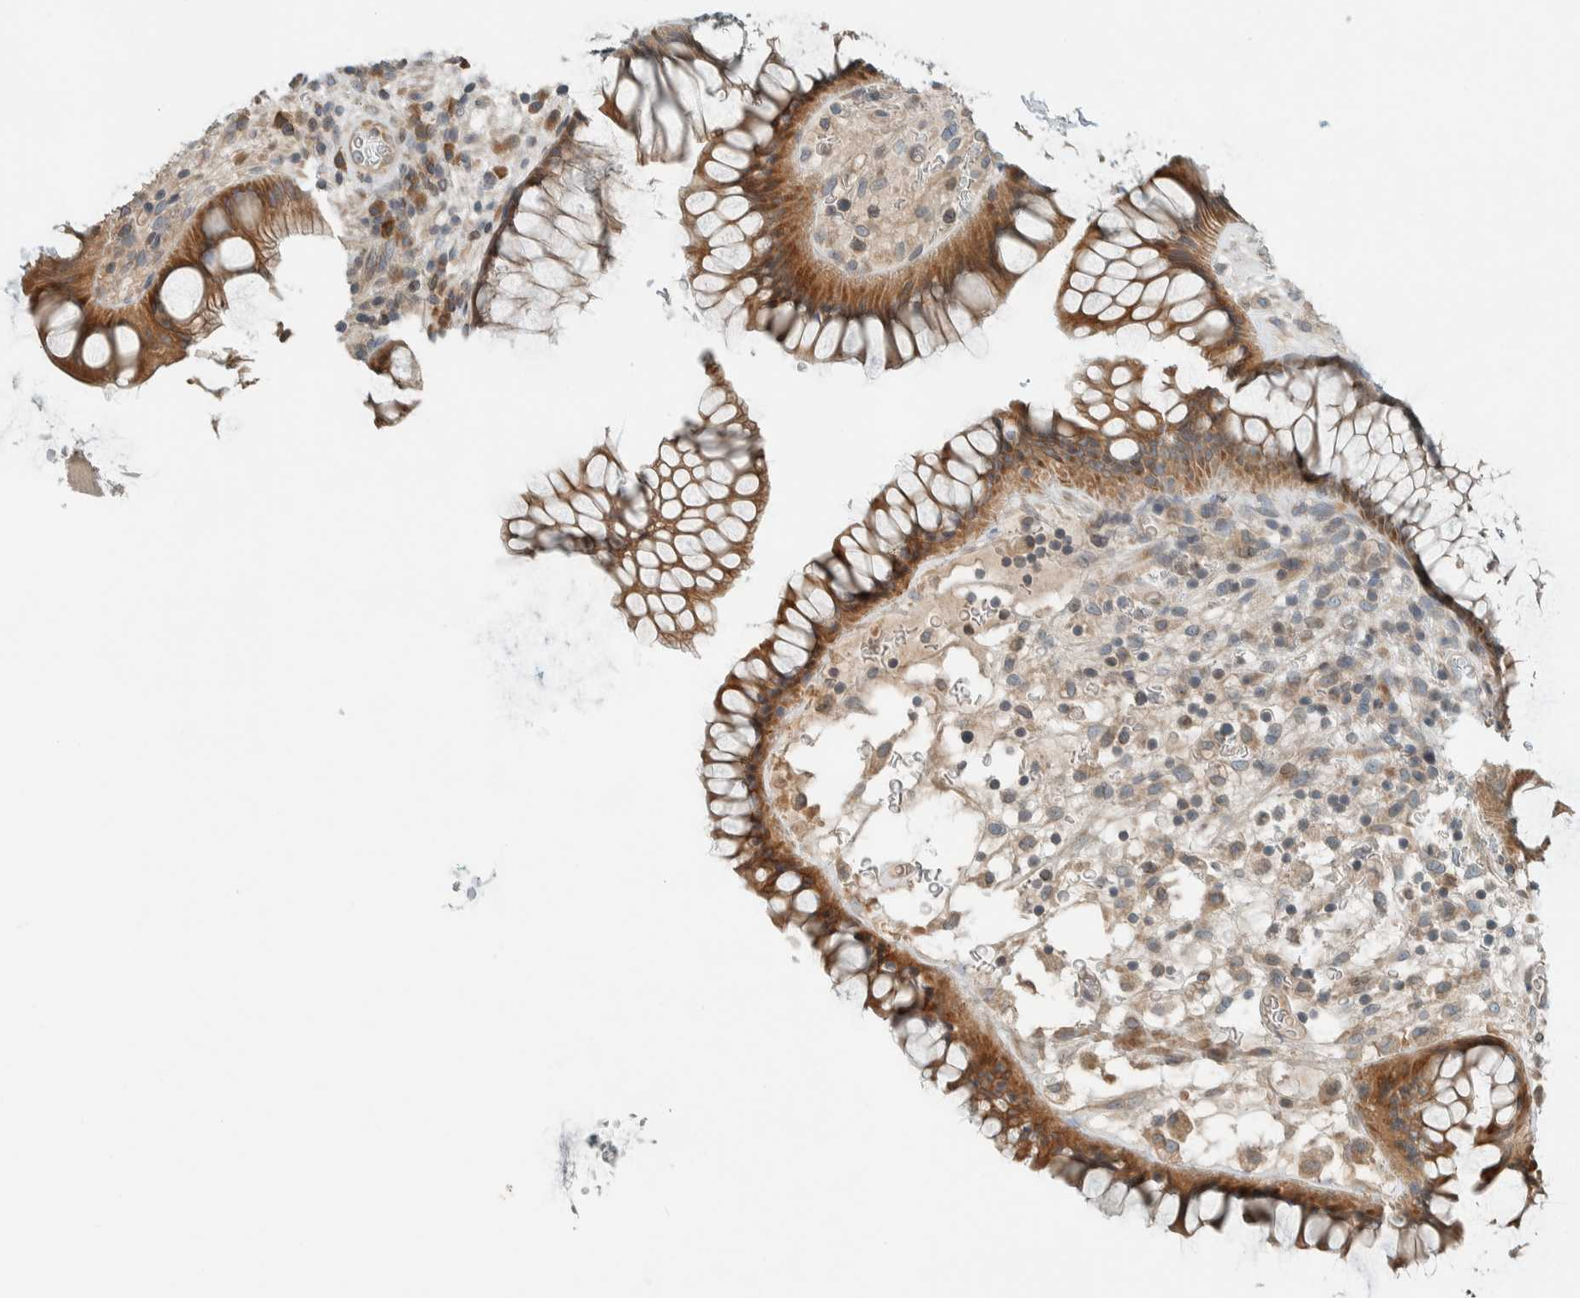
{"staining": {"intensity": "moderate", "quantity": ">75%", "location": "cytoplasmic/membranous"}, "tissue": "rectum", "cell_type": "Glandular cells", "image_type": "normal", "snomed": [{"axis": "morphology", "description": "Normal tissue, NOS"}, {"axis": "topography", "description": "Rectum"}], "caption": "Immunohistochemistry (IHC) staining of unremarkable rectum, which exhibits medium levels of moderate cytoplasmic/membranous expression in about >75% of glandular cells indicating moderate cytoplasmic/membranous protein positivity. The staining was performed using DAB (brown) for protein detection and nuclei were counterstained in hematoxylin (blue).", "gene": "SEL1L", "patient": {"sex": "male", "age": 51}}